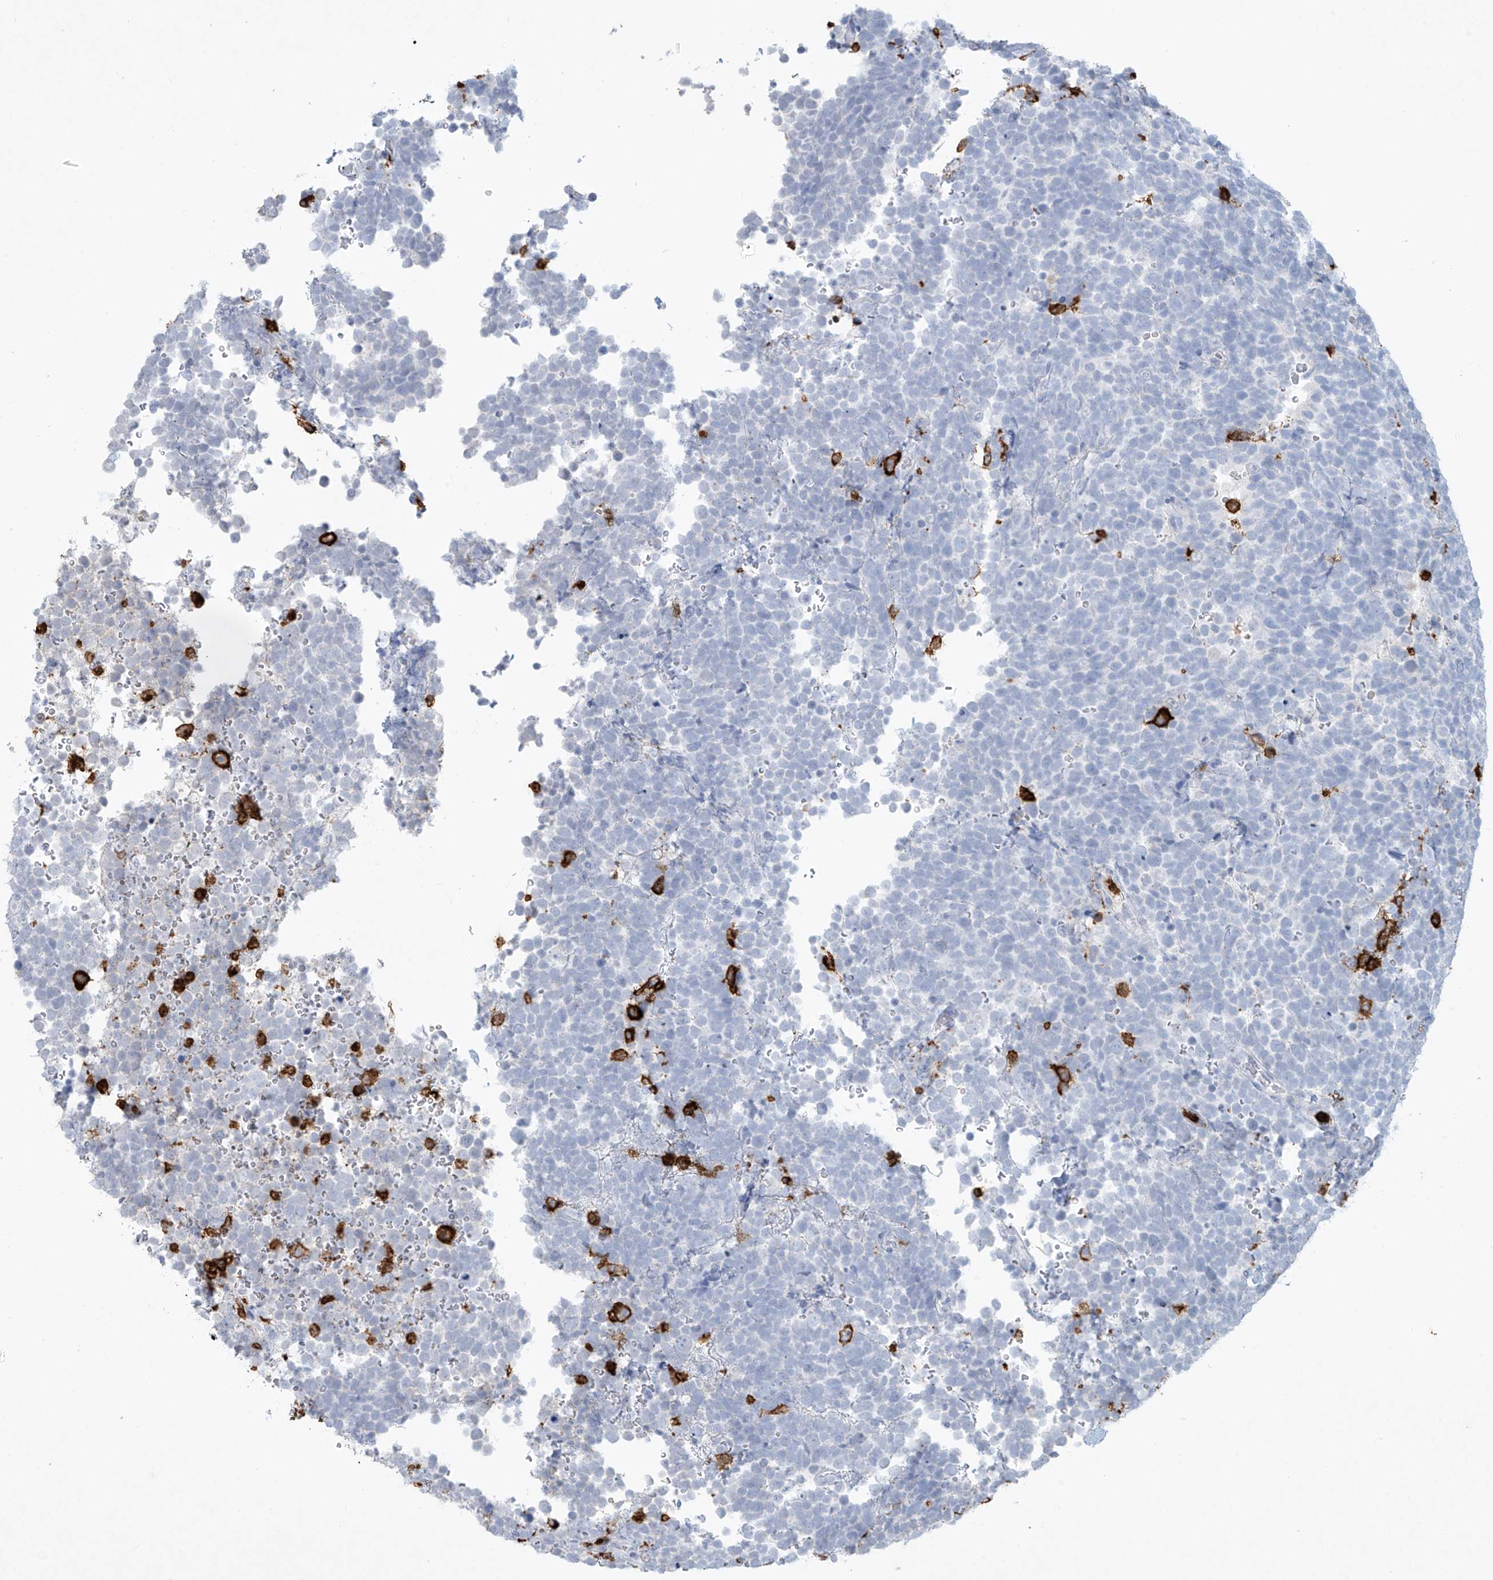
{"staining": {"intensity": "negative", "quantity": "none", "location": "none"}, "tissue": "urothelial cancer", "cell_type": "Tumor cells", "image_type": "cancer", "snomed": [{"axis": "morphology", "description": "Urothelial carcinoma, High grade"}, {"axis": "topography", "description": "Urinary bladder"}], "caption": "A micrograph of urothelial carcinoma (high-grade) stained for a protein exhibits no brown staining in tumor cells. (DAB (3,3'-diaminobenzidine) immunohistochemistry (IHC), high magnification).", "gene": "FCGR3A", "patient": {"sex": "female", "age": 82}}